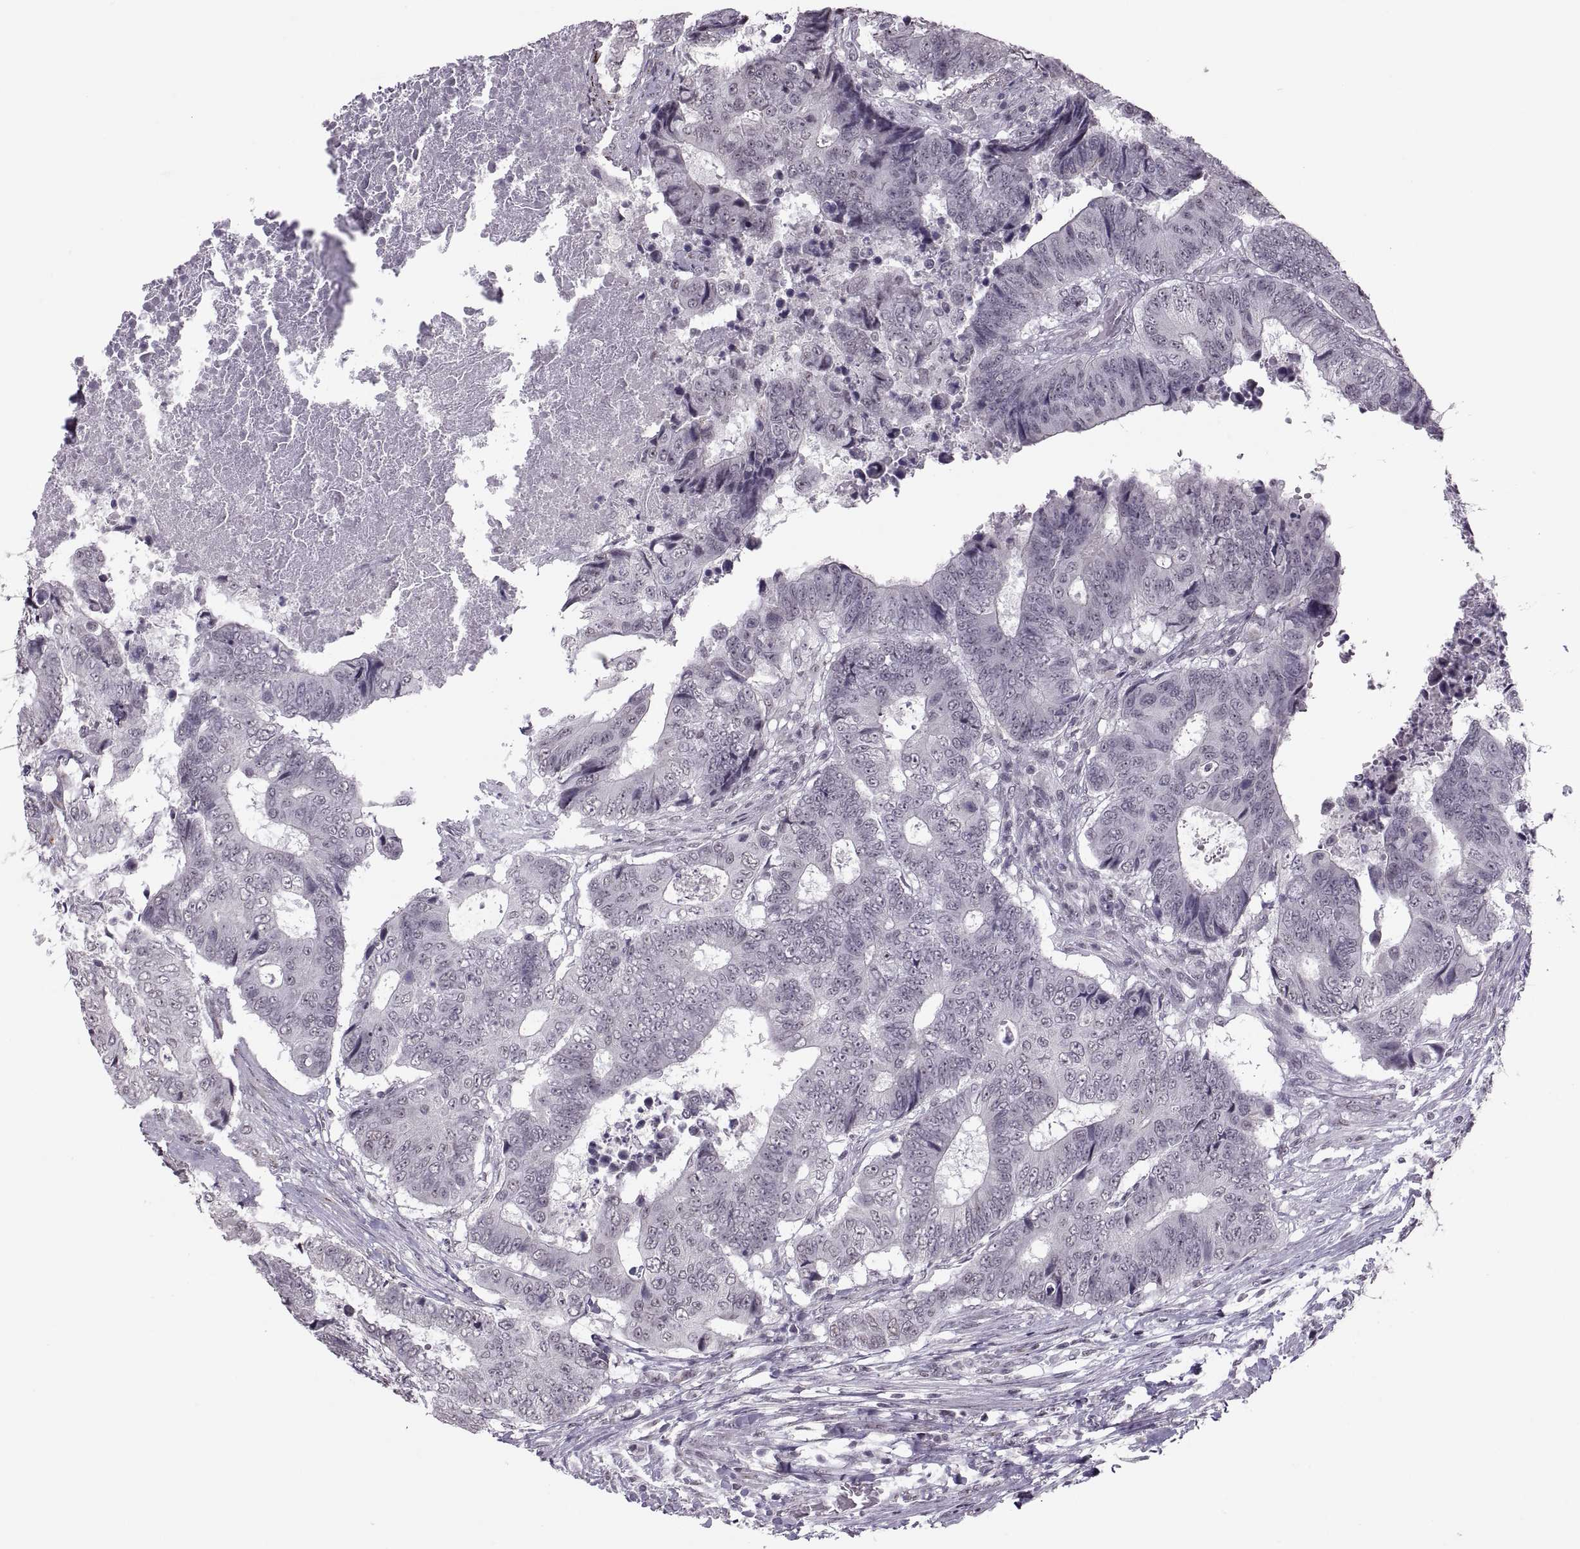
{"staining": {"intensity": "negative", "quantity": "none", "location": "none"}, "tissue": "colorectal cancer", "cell_type": "Tumor cells", "image_type": "cancer", "snomed": [{"axis": "morphology", "description": "Adenocarcinoma, NOS"}, {"axis": "topography", "description": "Colon"}], "caption": "The photomicrograph demonstrates no significant positivity in tumor cells of colorectal cancer (adenocarcinoma).", "gene": "OTP", "patient": {"sex": "female", "age": 48}}